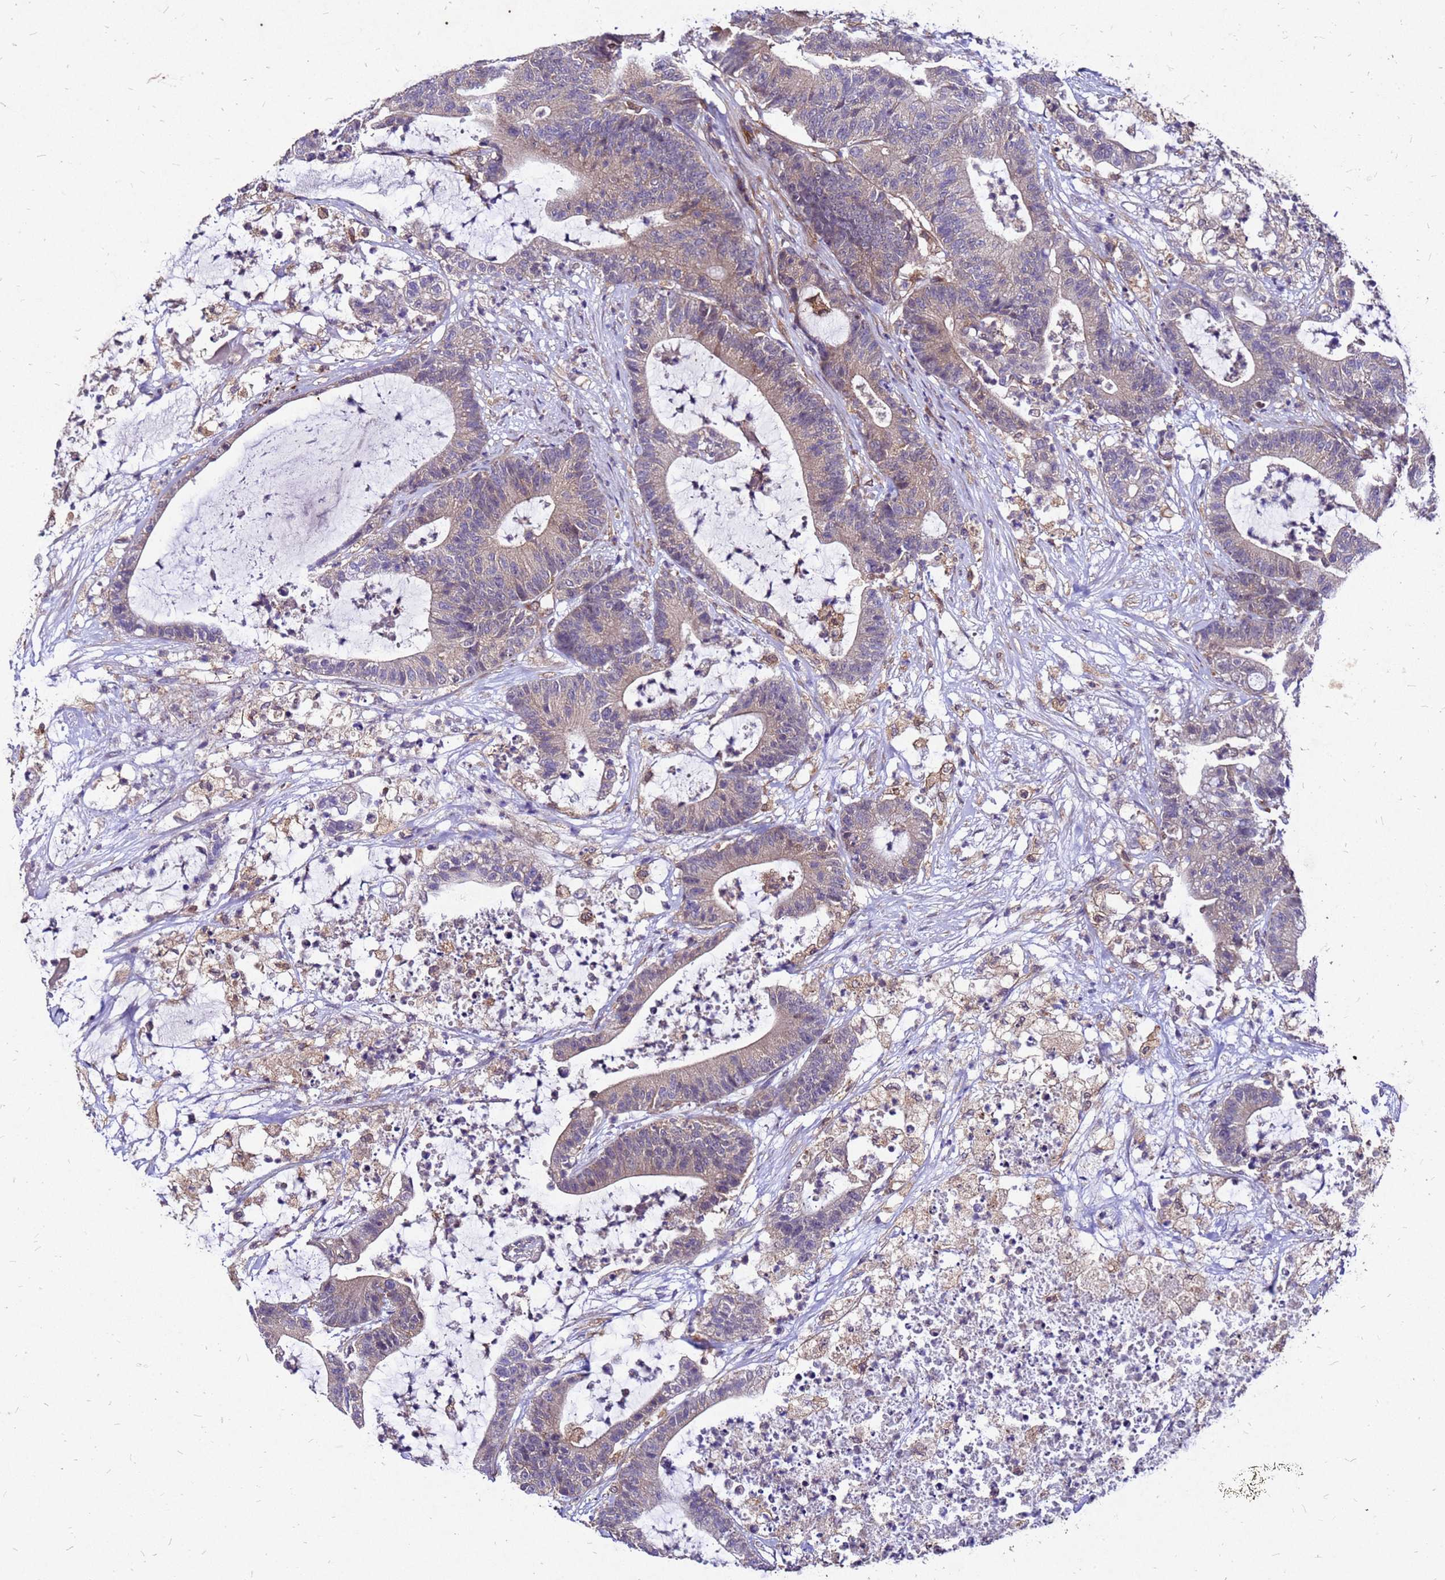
{"staining": {"intensity": "weak", "quantity": "25%-75%", "location": "cytoplasmic/membranous"}, "tissue": "colorectal cancer", "cell_type": "Tumor cells", "image_type": "cancer", "snomed": [{"axis": "morphology", "description": "Adenocarcinoma, NOS"}, {"axis": "topography", "description": "Colon"}], "caption": "An image showing weak cytoplasmic/membranous positivity in about 25%-75% of tumor cells in adenocarcinoma (colorectal), as visualized by brown immunohistochemical staining.", "gene": "DUSP23", "patient": {"sex": "female", "age": 84}}